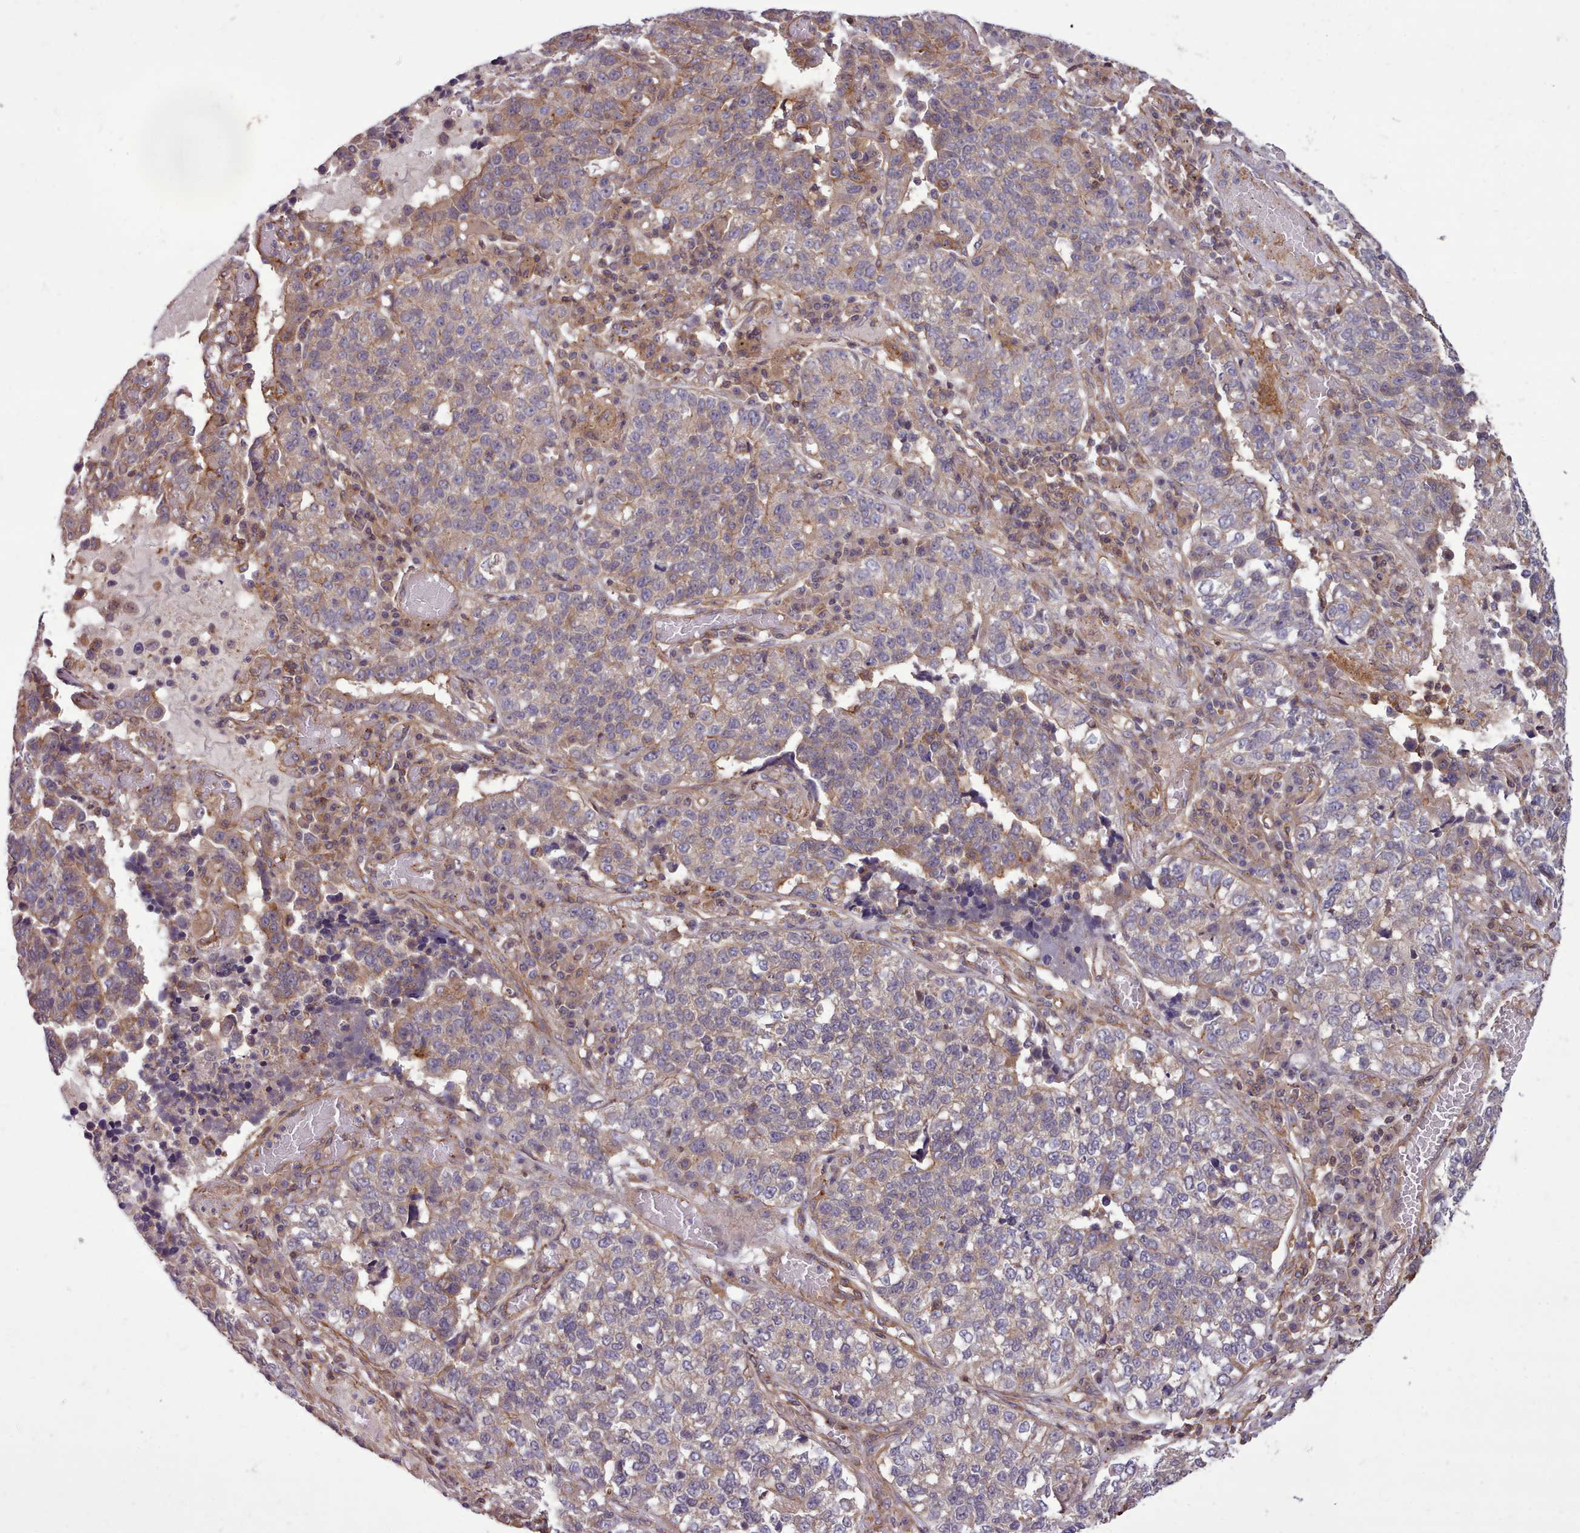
{"staining": {"intensity": "weak", "quantity": "<25%", "location": "cytoplasmic/membranous"}, "tissue": "lung cancer", "cell_type": "Tumor cells", "image_type": "cancer", "snomed": [{"axis": "morphology", "description": "Adenocarcinoma, NOS"}, {"axis": "topography", "description": "Lung"}], "caption": "Immunohistochemistry of human lung cancer exhibits no expression in tumor cells. Brightfield microscopy of immunohistochemistry stained with DAB (3,3'-diaminobenzidine) (brown) and hematoxylin (blue), captured at high magnification.", "gene": "STUB1", "patient": {"sex": "male", "age": 49}}